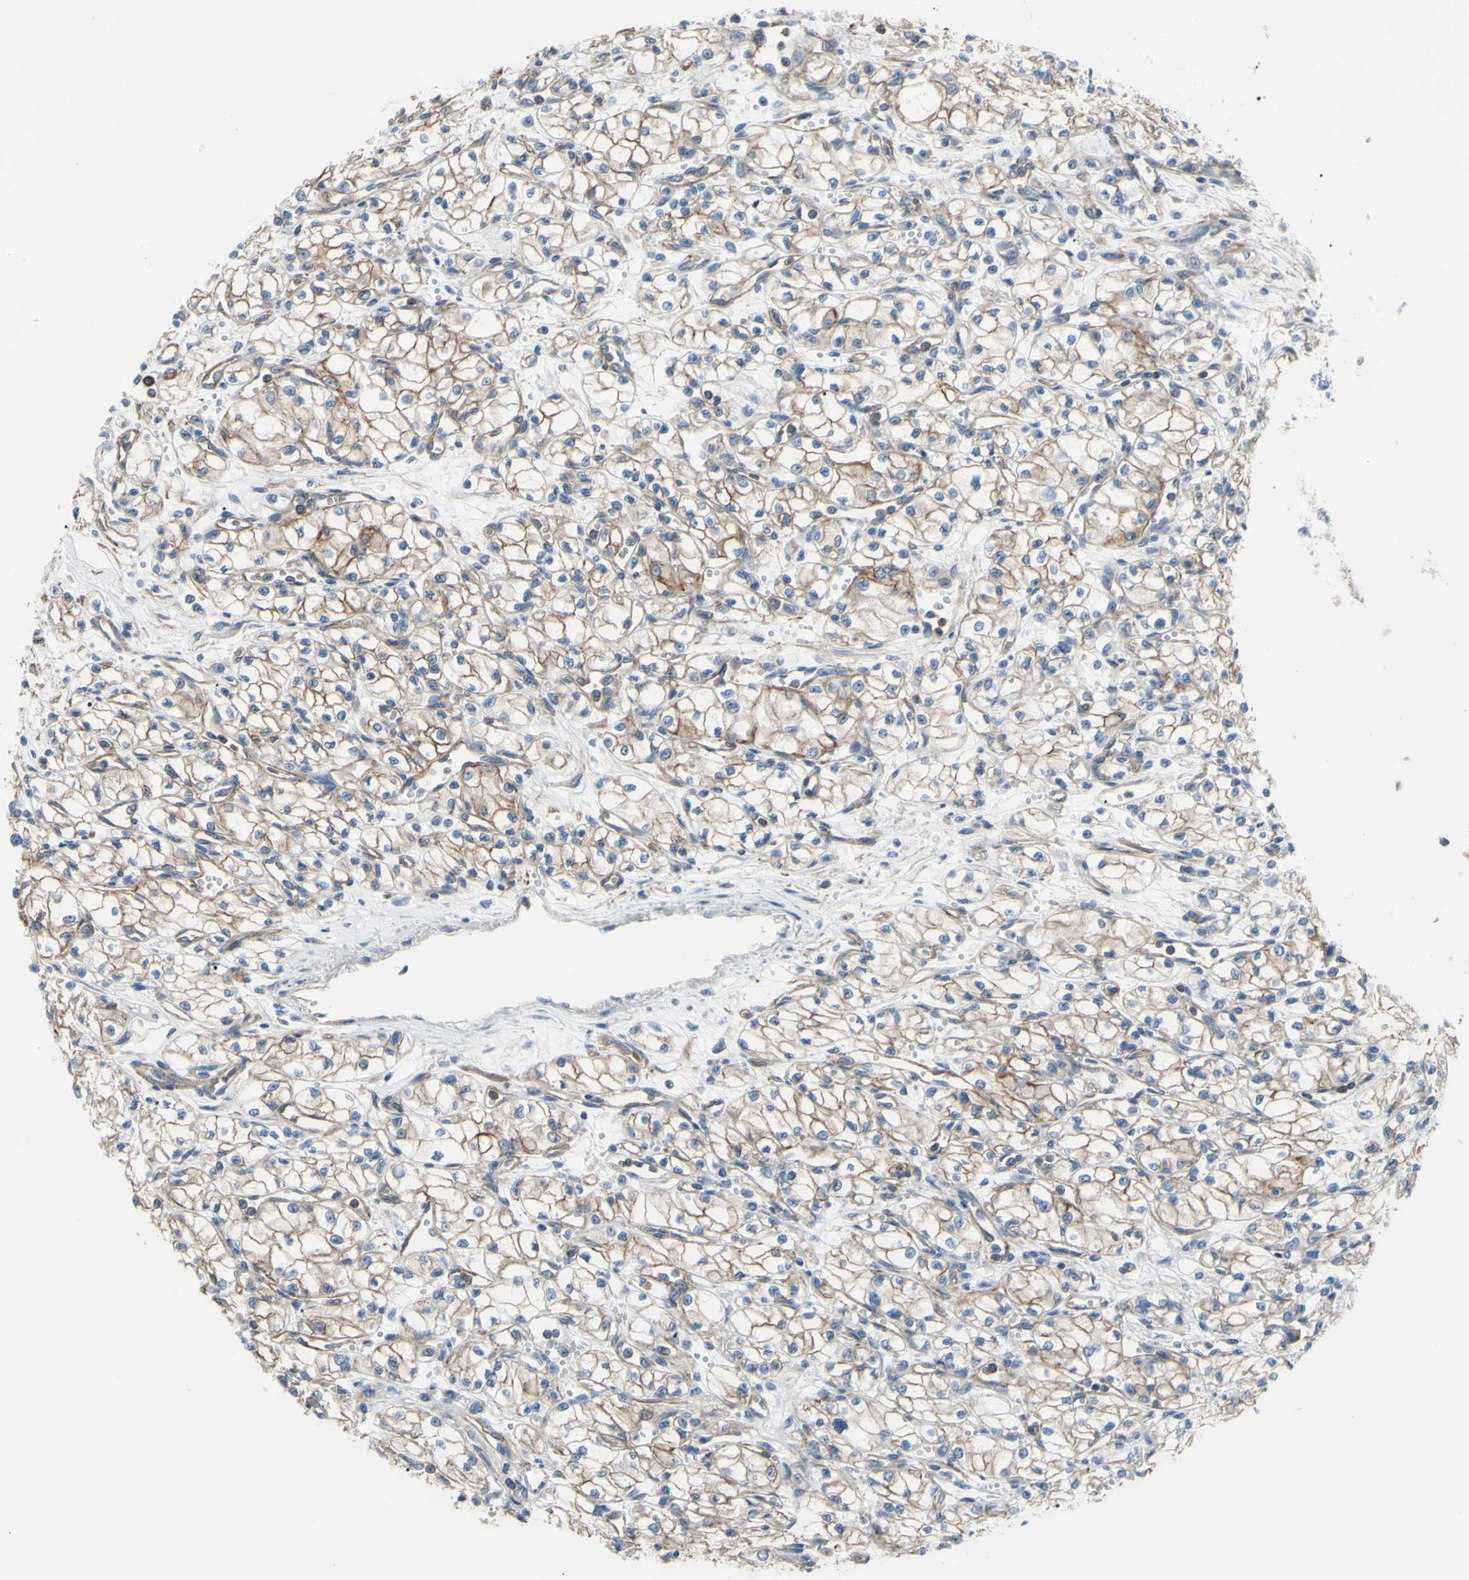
{"staining": {"intensity": "weak", "quantity": ">75%", "location": "cytoplasmic/membranous"}, "tissue": "renal cancer", "cell_type": "Tumor cells", "image_type": "cancer", "snomed": [{"axis": "morphology", "description": "Normal tissue, NOS"}, {"axis": "morphology", "description": "Adenocarcinoma, NOS"}, {"axis": "topography", "description": "Kidney"}], "caption": "Immunohistochemistry (IHC) staining of renal cancer (adenocarcinoma), which demonstrates low levels of weak cytoplasmic/membranous positivity in approximately >75% of tumor cells indicating weak cytoplasmic/membranous protein expression. The staining was performed using DAB (brown) for protein detection and nuclei were counterstained in hematoxylin (blue).", "gene": "ADD1", "patient": {"sex": "male", "age": 59}}